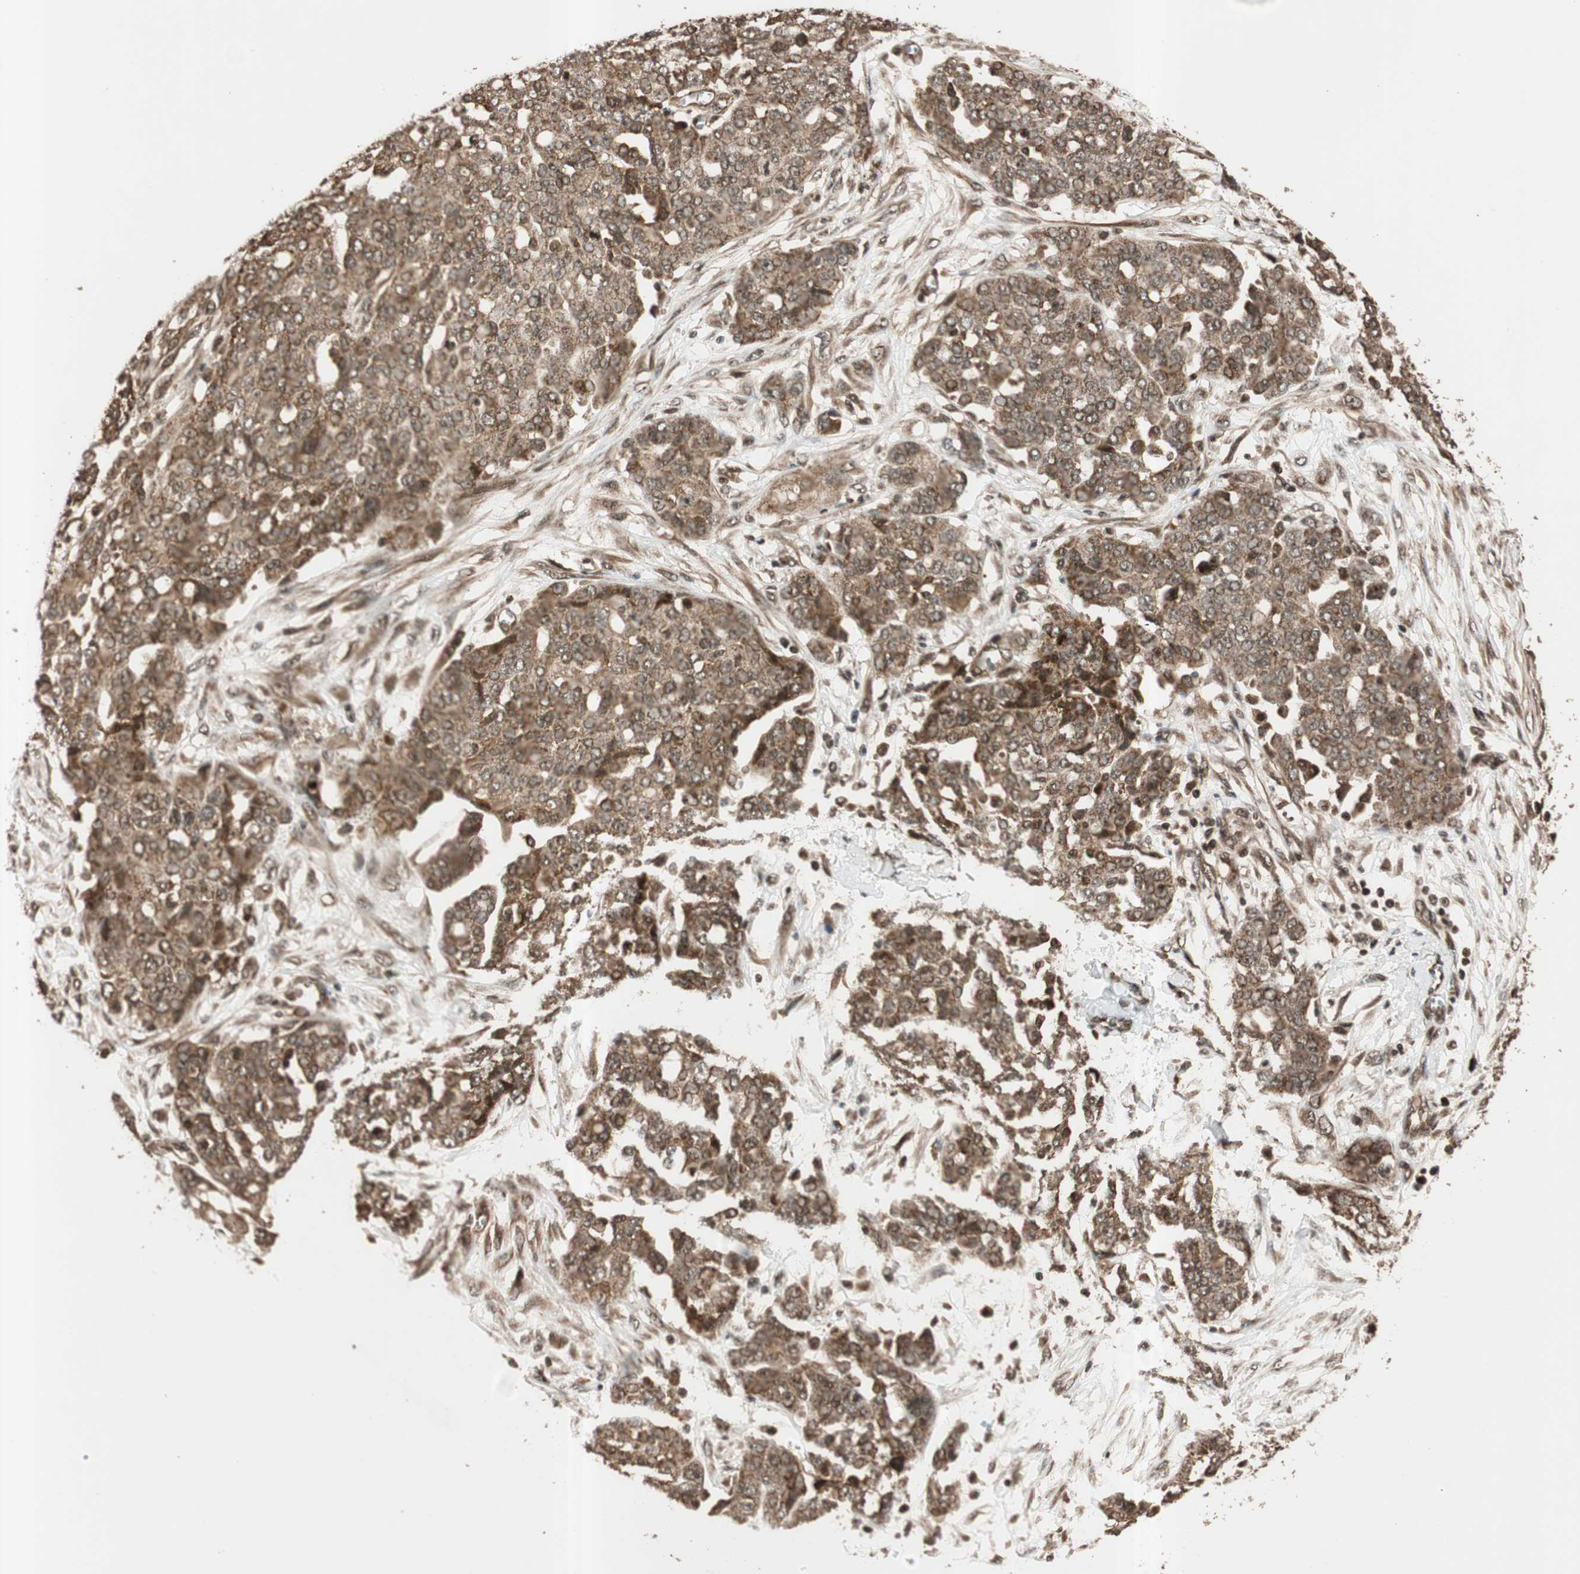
{"staining": {"intensity": "moderate", "quantity": ">75%", "location": "cytoplasmic/membranous"}, "tissue": "ovarian cancer", "cell_type": "Tumor cells", "image_type": "cancer", "snomed": [{"axis": "morphology", "description": "Cystadenocarcinoma, serous, NOS"}, {"axis": "topography", "description": "Soft tissue"}, {"axis": "topography", "description": "Ovary"}], "caption": "High-magnification brightfield microscopy of ovarian serous cystadenocarcinoma stained with DAB (3,3'-diaminobenzidine) (brown) and counterstained with hematoxylin (blue). tumor cells exhibit moderate cytoplasmic/membranous positivity is present in about>75% of cells.", "gene": "ALKBH5", "patient": {"sex": "female", "age": 57}}